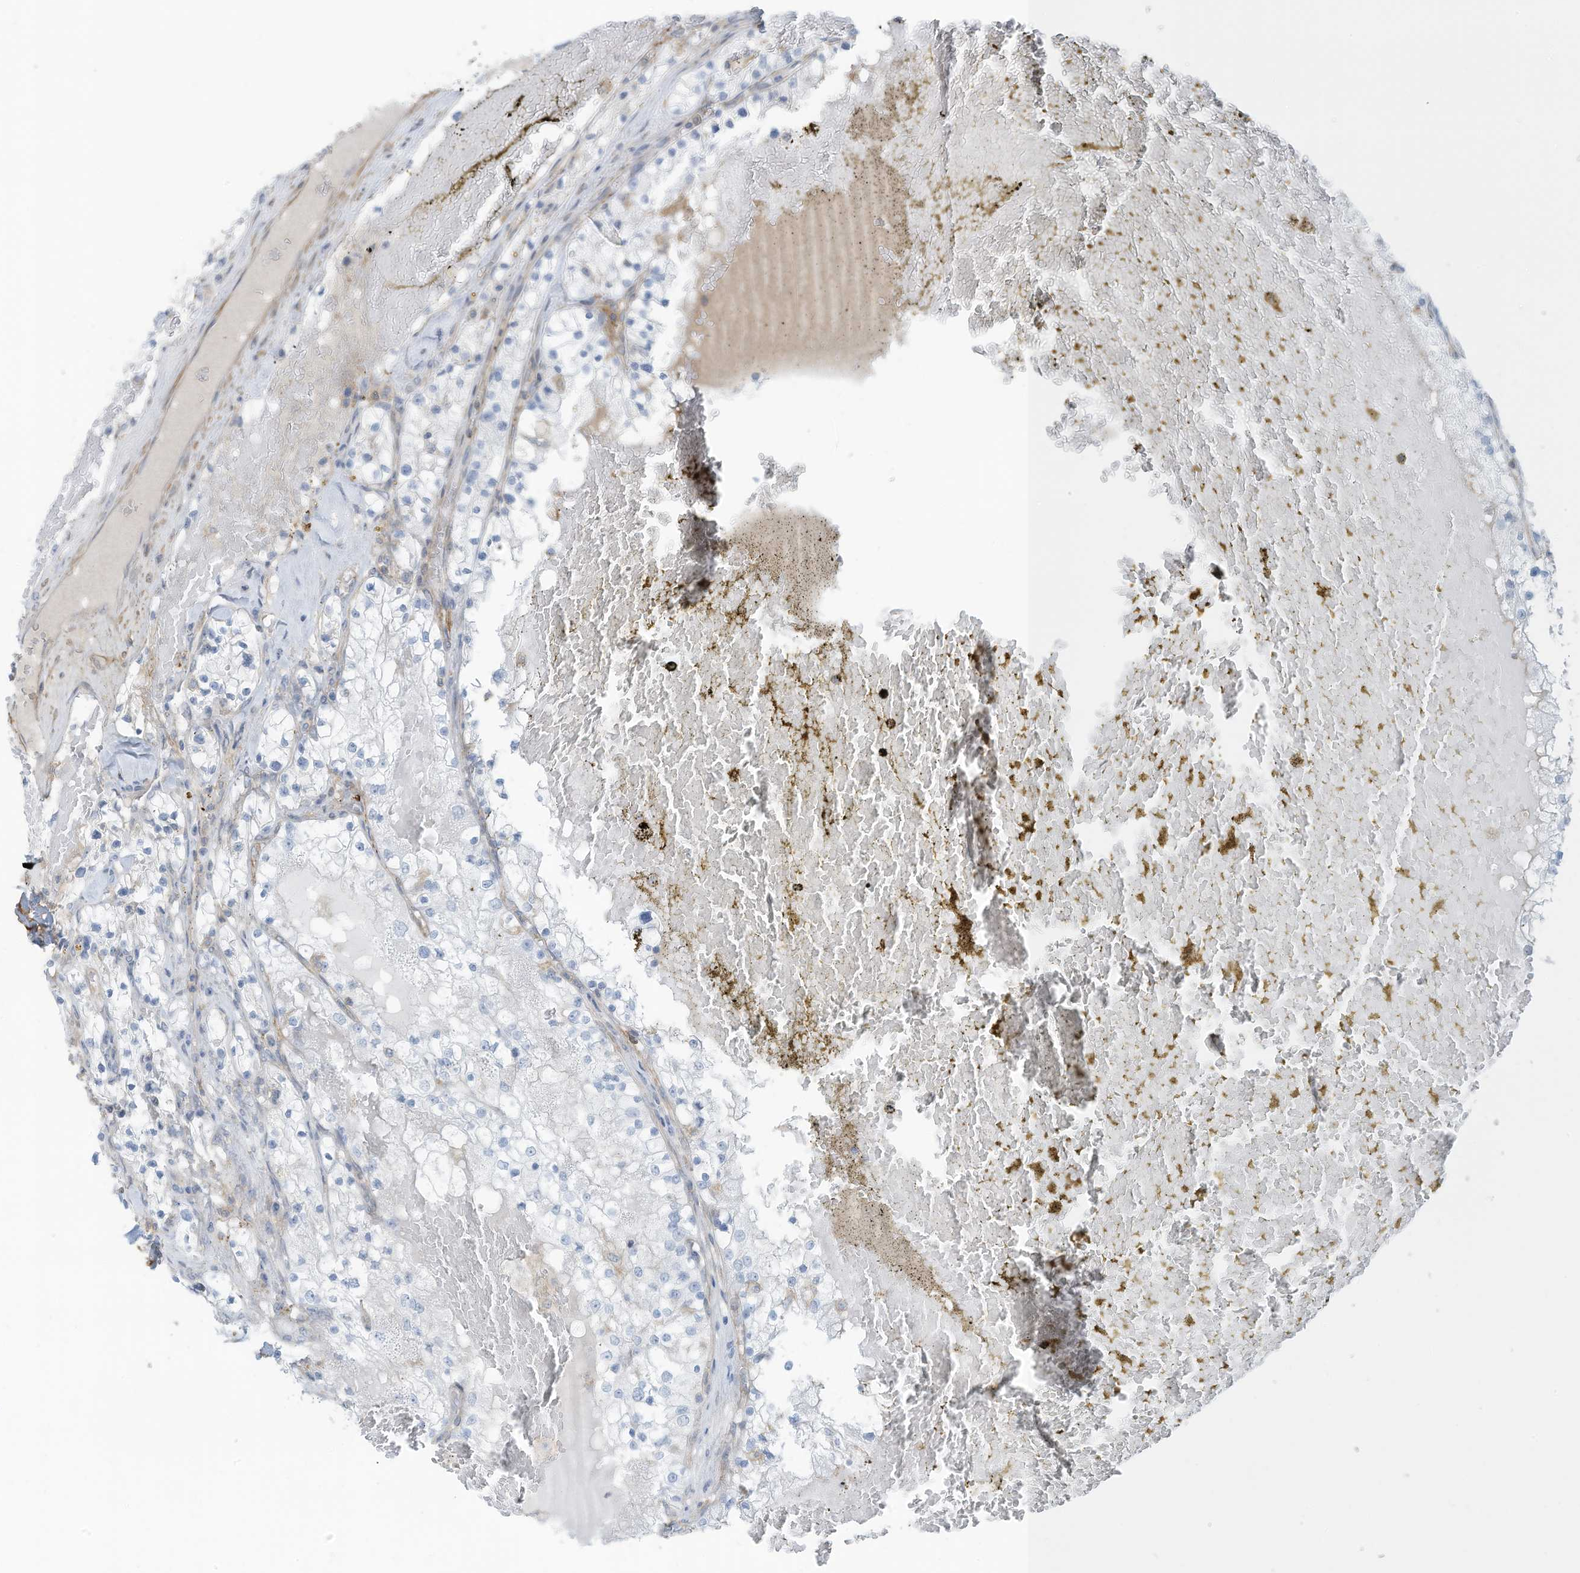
{"staining": {"intensity": "negative", "quantity": "none", "location": "none"}, "tissue": "renal cancer", "cell_type": "Tumor cells", "image_type": "cancer", "snomed": [{"axis": "morphology", "description": "Normal tissue, NOS"}, {"axis": "morphology", "description": "Adenocarcinoma, NOS"}, {"axis": "topography", "description": "Kidney"}], "caption": "Protein analysis of renal cancer (adenocarcinoma) exhibits no significant positivity in tumor cells.", "gene": "ZNF846", "patient": {"sex": "male", "age": 68}}